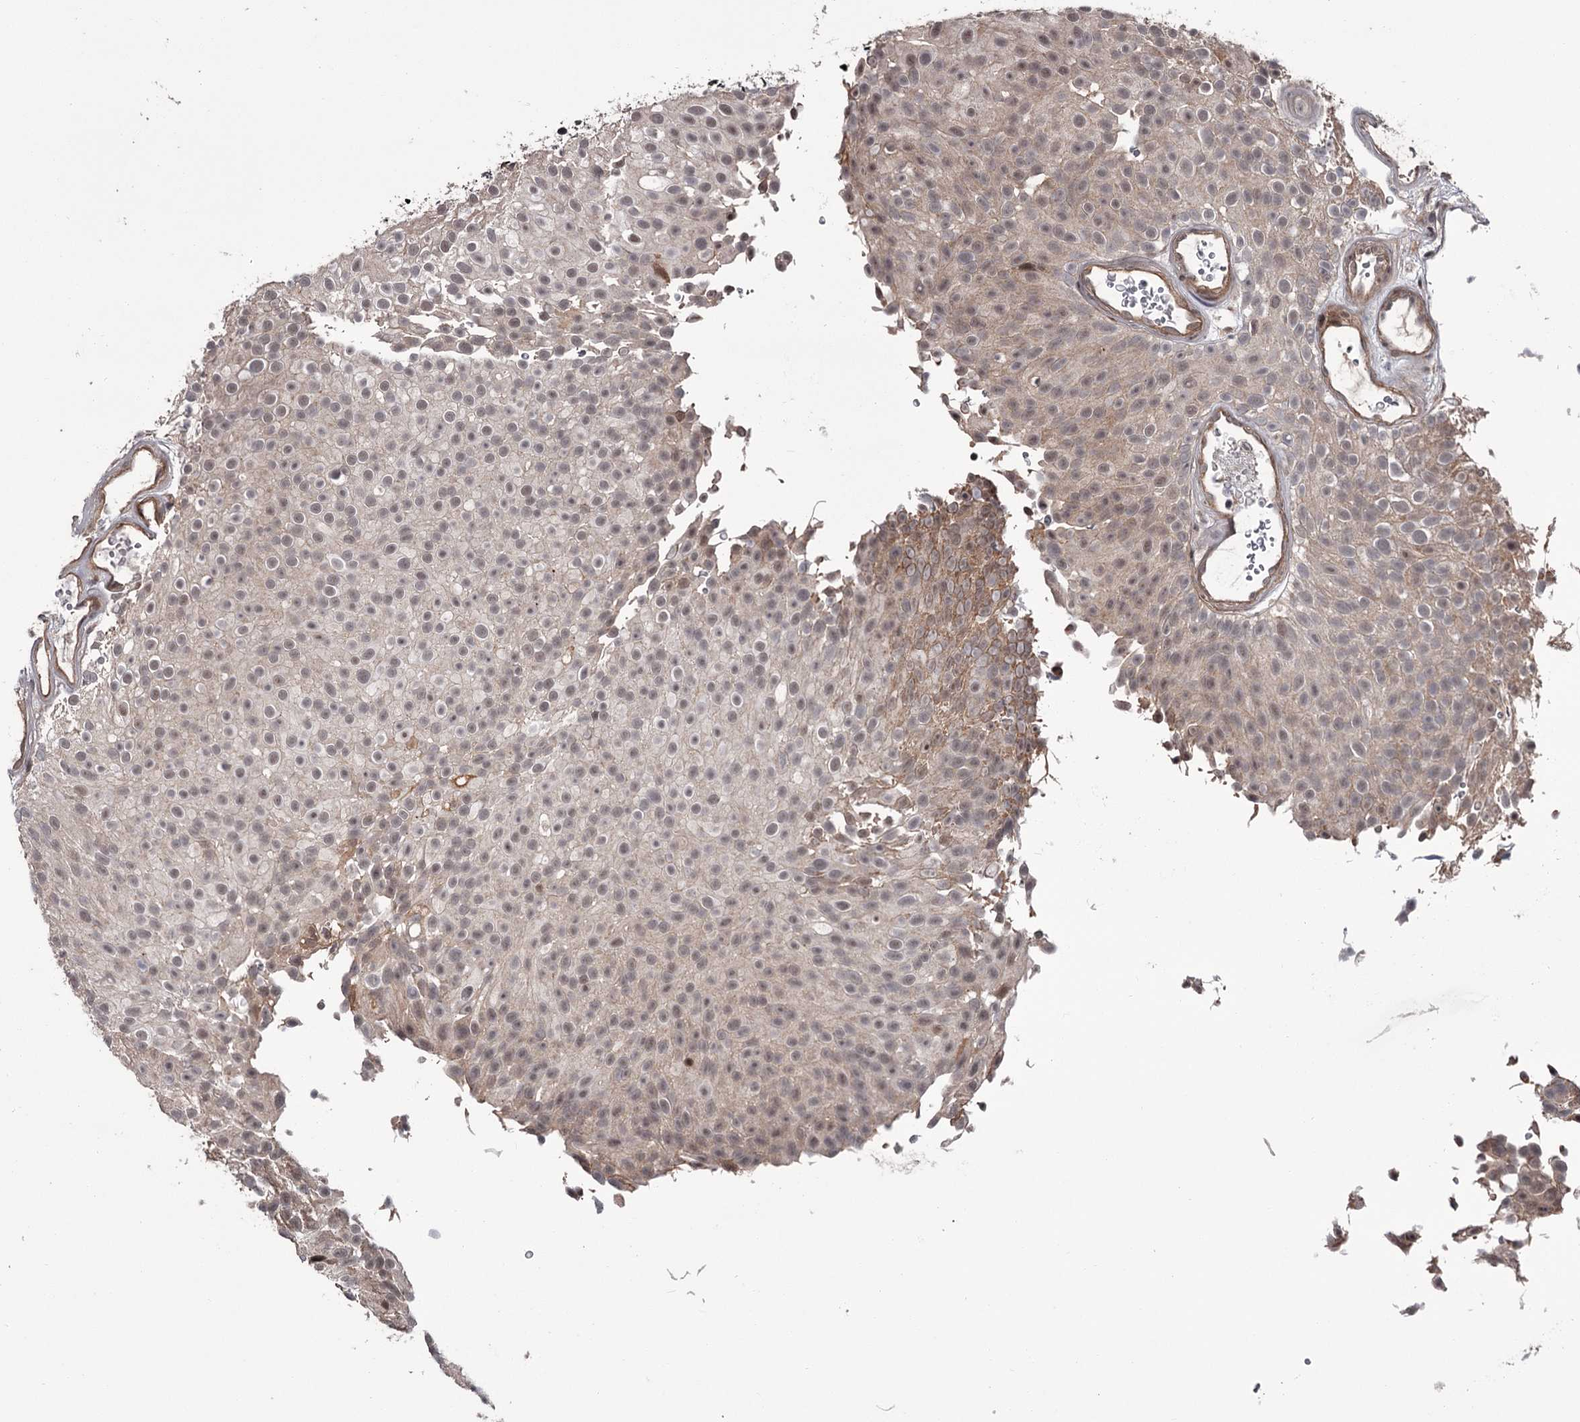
{"staining": {"intensity": "weak", "quantity": "25%-75%", "location": "nuclear"}, "tissue": "urothelial cancer", "cell_type": "Tumor cells", "image_type": "cancer", "snomed": [{"axis": "morphology", "description": "Urothelial carcinoma, Low grade"}, {"axis": "topography", "description": "Urinary bladder"}], "caption": "An image showing weak nuclear staining in approximately 25%-75% of tumor cells in urothelial carcinoma (low-grade), as visualized by brown immunohistochemical staining.", "gene": "CDC42EP2", "patient": {"sex": "male", "age": 78}}